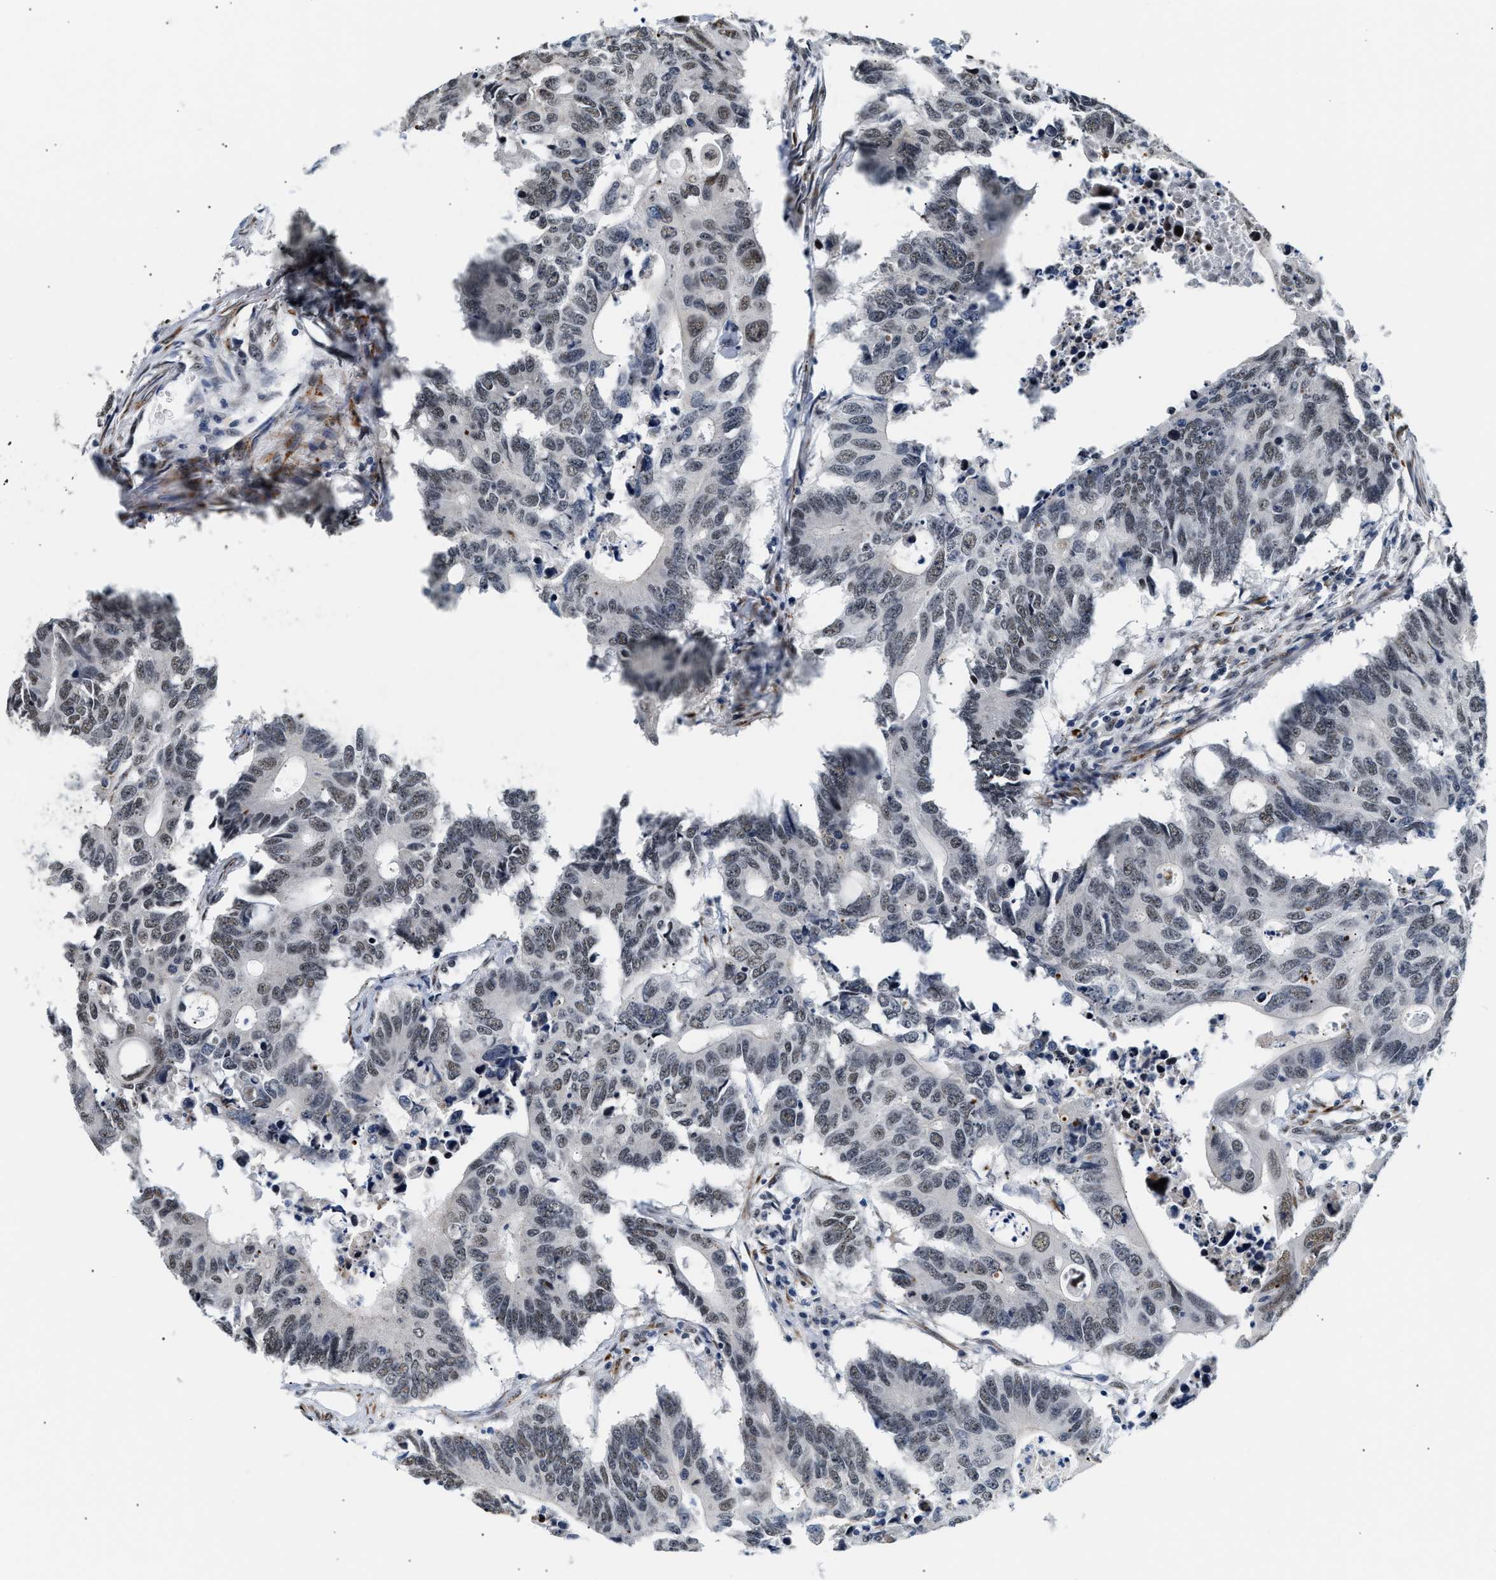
{"staining": {"intensity": "weak", "quantity": "25%-75%", "location": "nuclear"}, "tissue": "colorectal cancer", "cell_type": "Tumor cells", "image_type": "cancer", "snomed": [{"axis": "morphology", "description": "Adenocarcinoma, NOS"}, {"axis": "topography", "description": "Colon"}], "caption": "IHC of human colorectal cancer displays low levels of weak nuclear positivity in approximately 25%-75% of tumor cells.", "gene": "THOC1", "patient": {"sex": "male", "age": 71}}